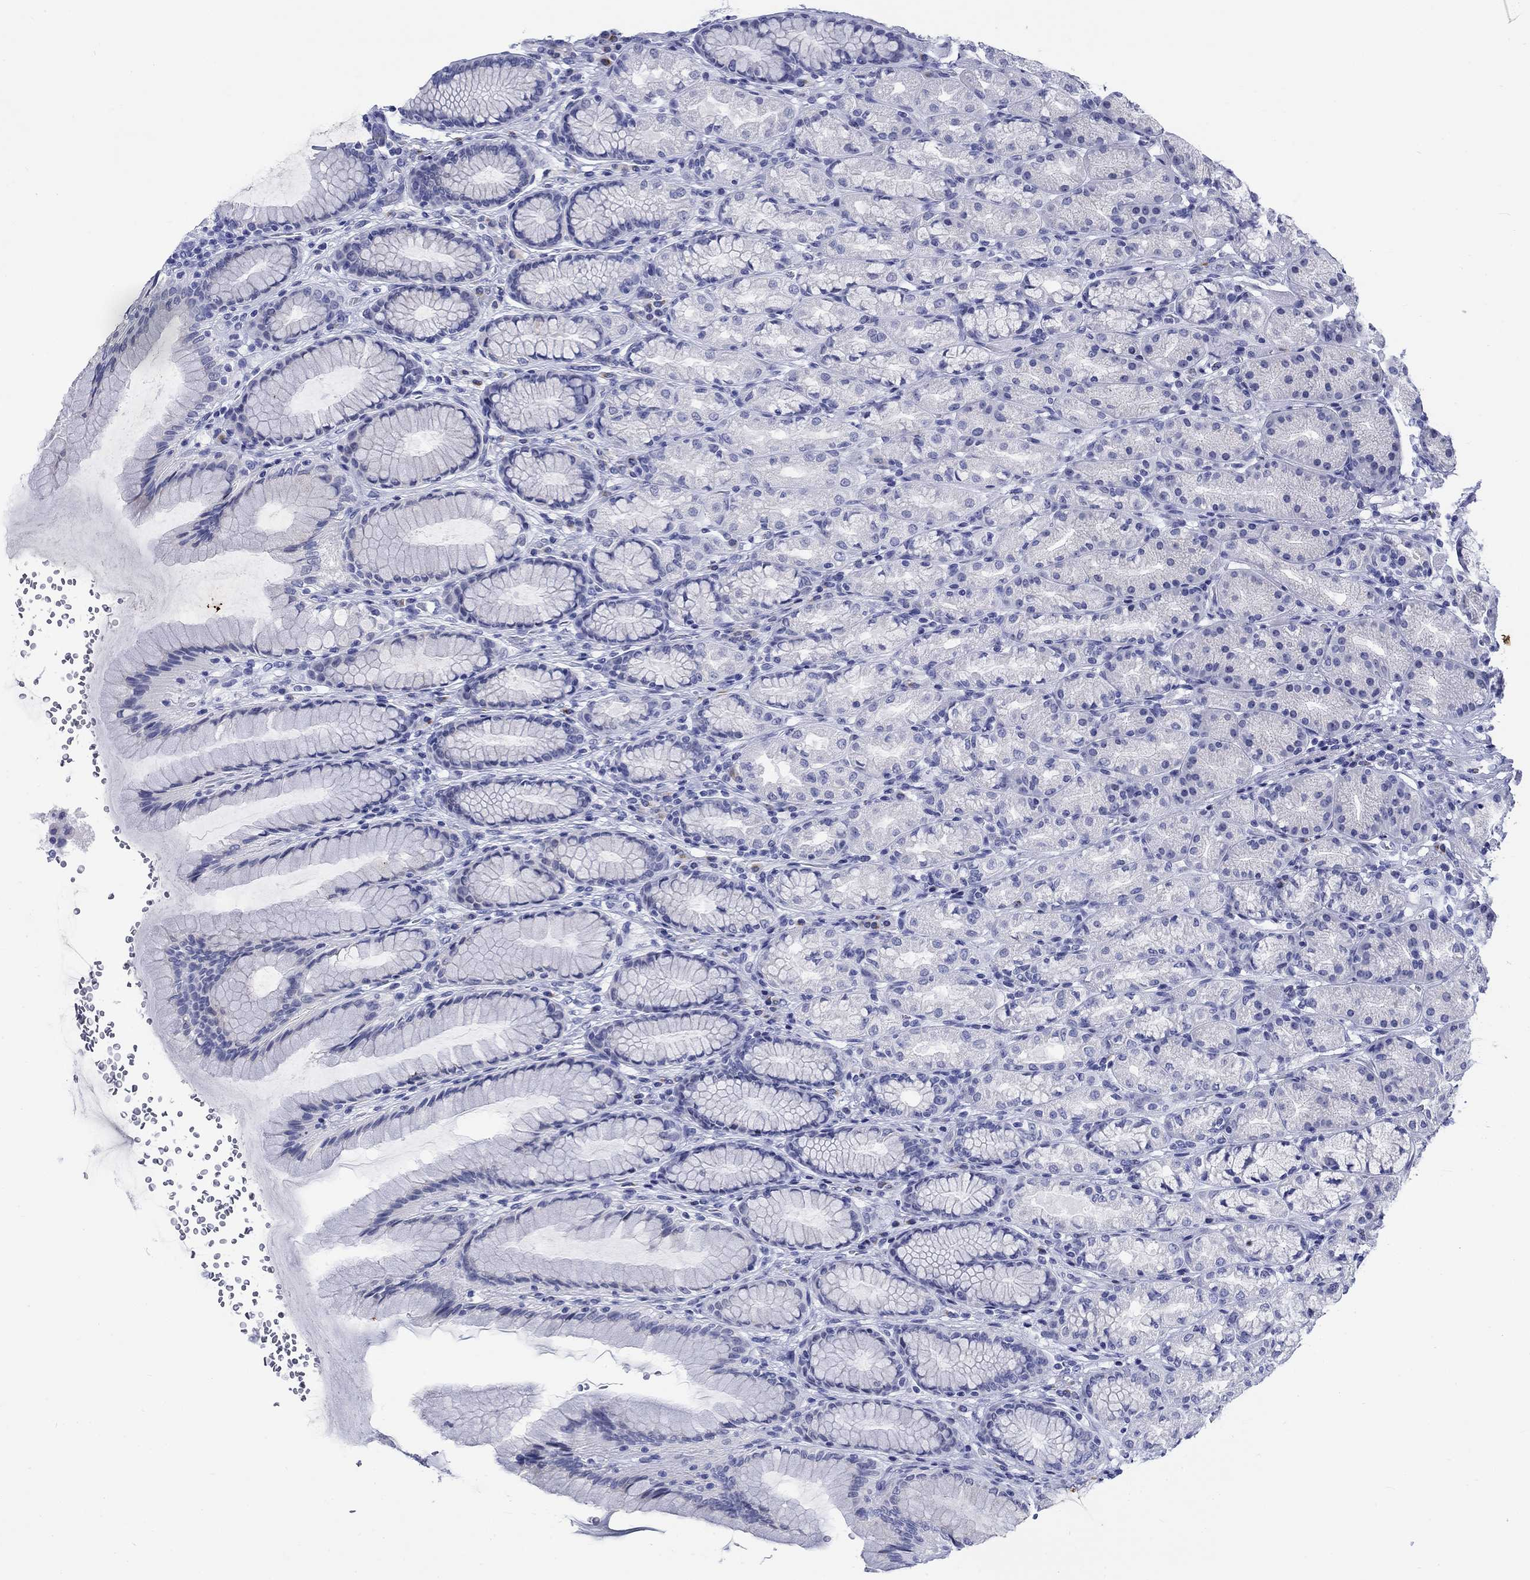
{"staining": {"intensity": "weak", "quantity": "<25%", "location": "cytoplasmic/membranous"}, "tissue": "stomach", "cell_type": "Glandular cells", "image_type": "normal", "snomed": [{"axis": "morphology", "description": "Normal tissue, NOS"}, {"axis": "morphology", "description": "Adenocarcinoma, NOS"}, {"axis": "topography", "description": "Stomach"}], "caption": "This is an immunohistochemistry micrograph of unremarkable human stomach. There is no positivity in glandular cells.", "gene": "KRT76", "patient": {"sex": "female", "age": 79}}